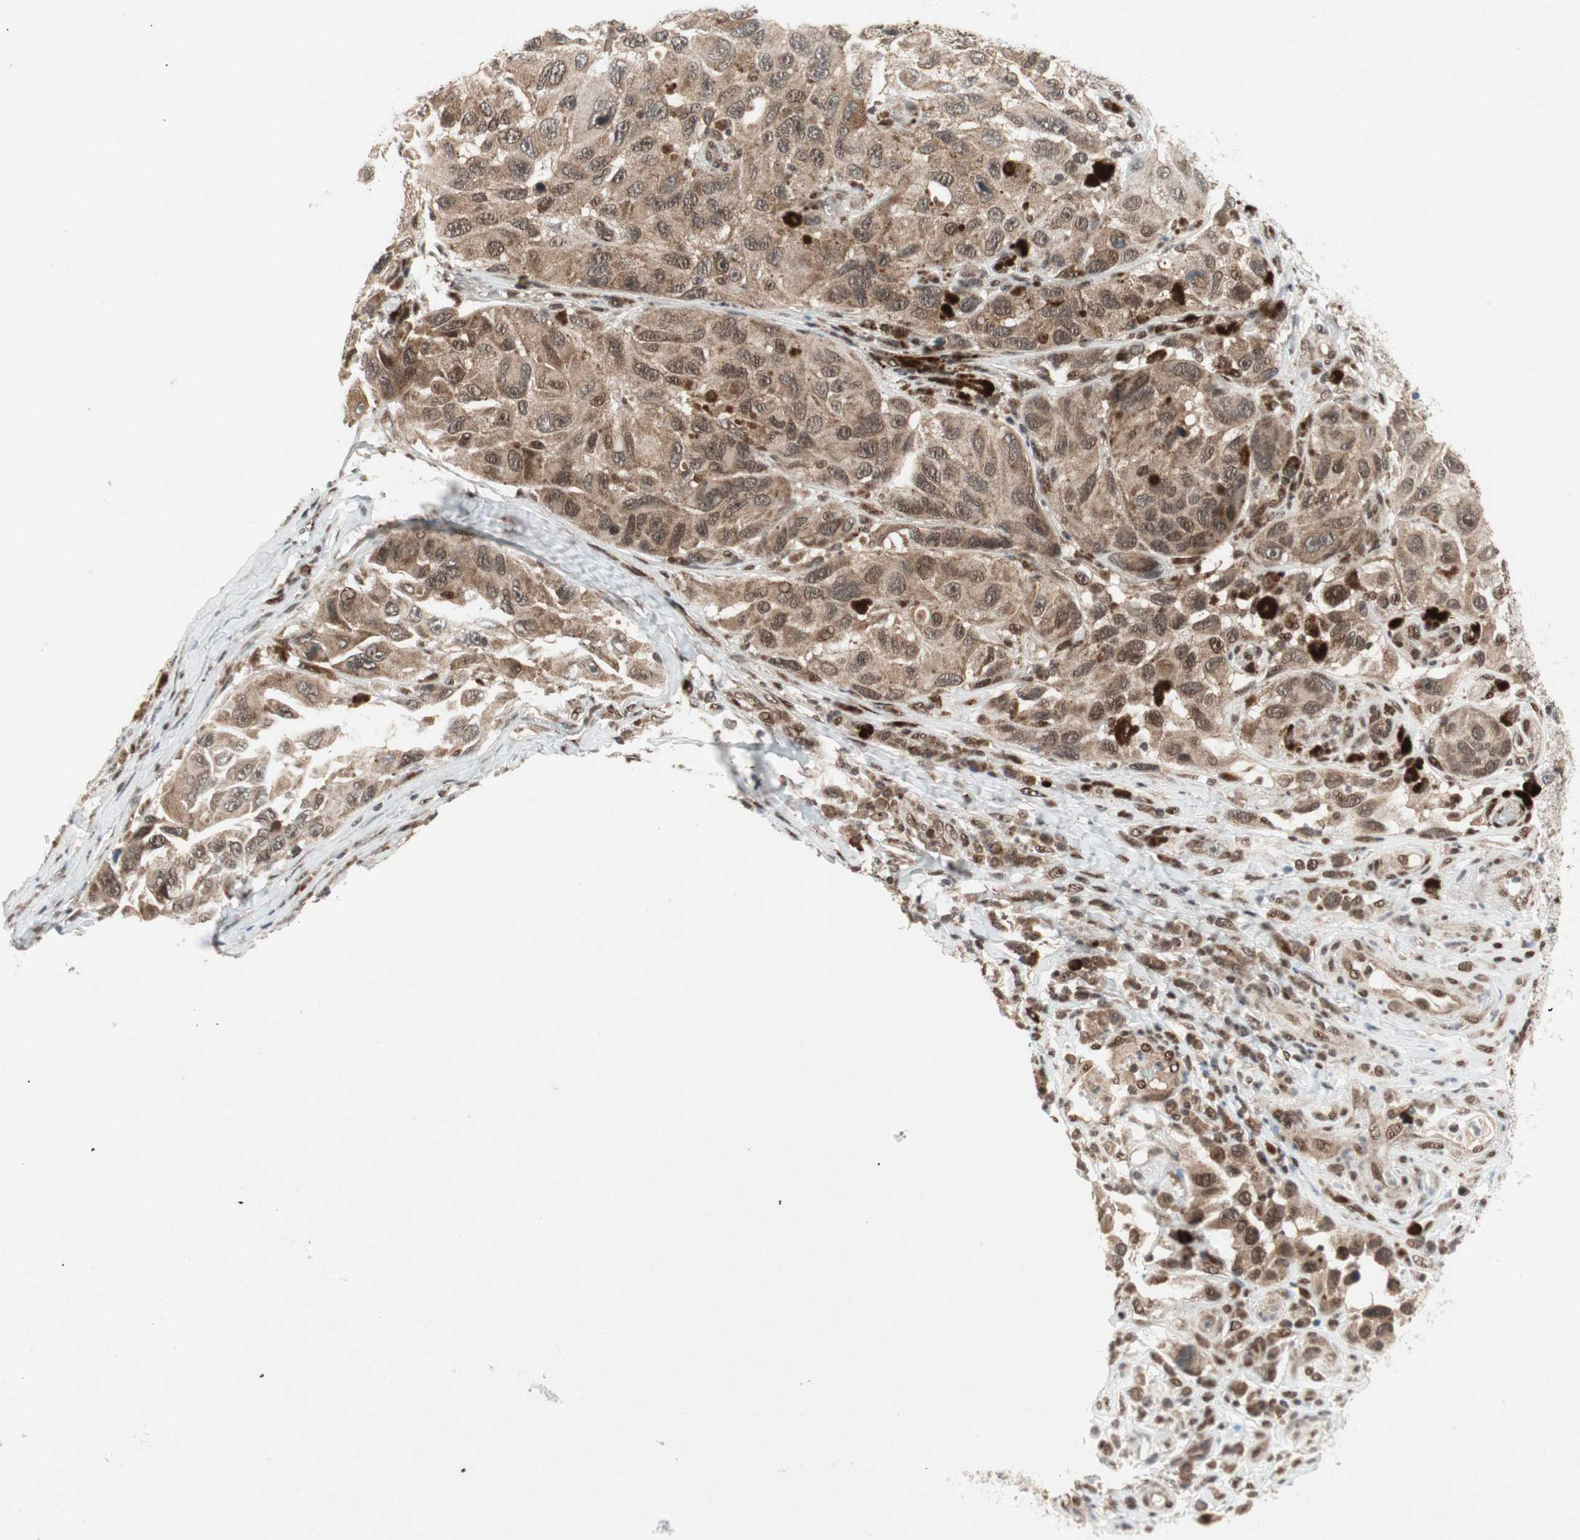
{"staining": {"intensity": "moderate", "quantity": ">75%", "location": "cytoplasmic/membranous,nuclear"}, "tissue": "melanoma", "cell_type": "Tumor cells", "image_type": "cancer", "snomed": [{"axis": "morphology", "description": "Malignant melanoma, NOS"}, {"axis": "topography", "description": "Skin"}], "caption": "Immunohistochemistry (IHC) (DAB) staining of human melanoma exhibits moderate cytoplasmic/membranous and nuclear protein staining in approximately >75% of tumor cells.", "gene": "TCF12", "patient": {"sex": "female", "age": 73}}